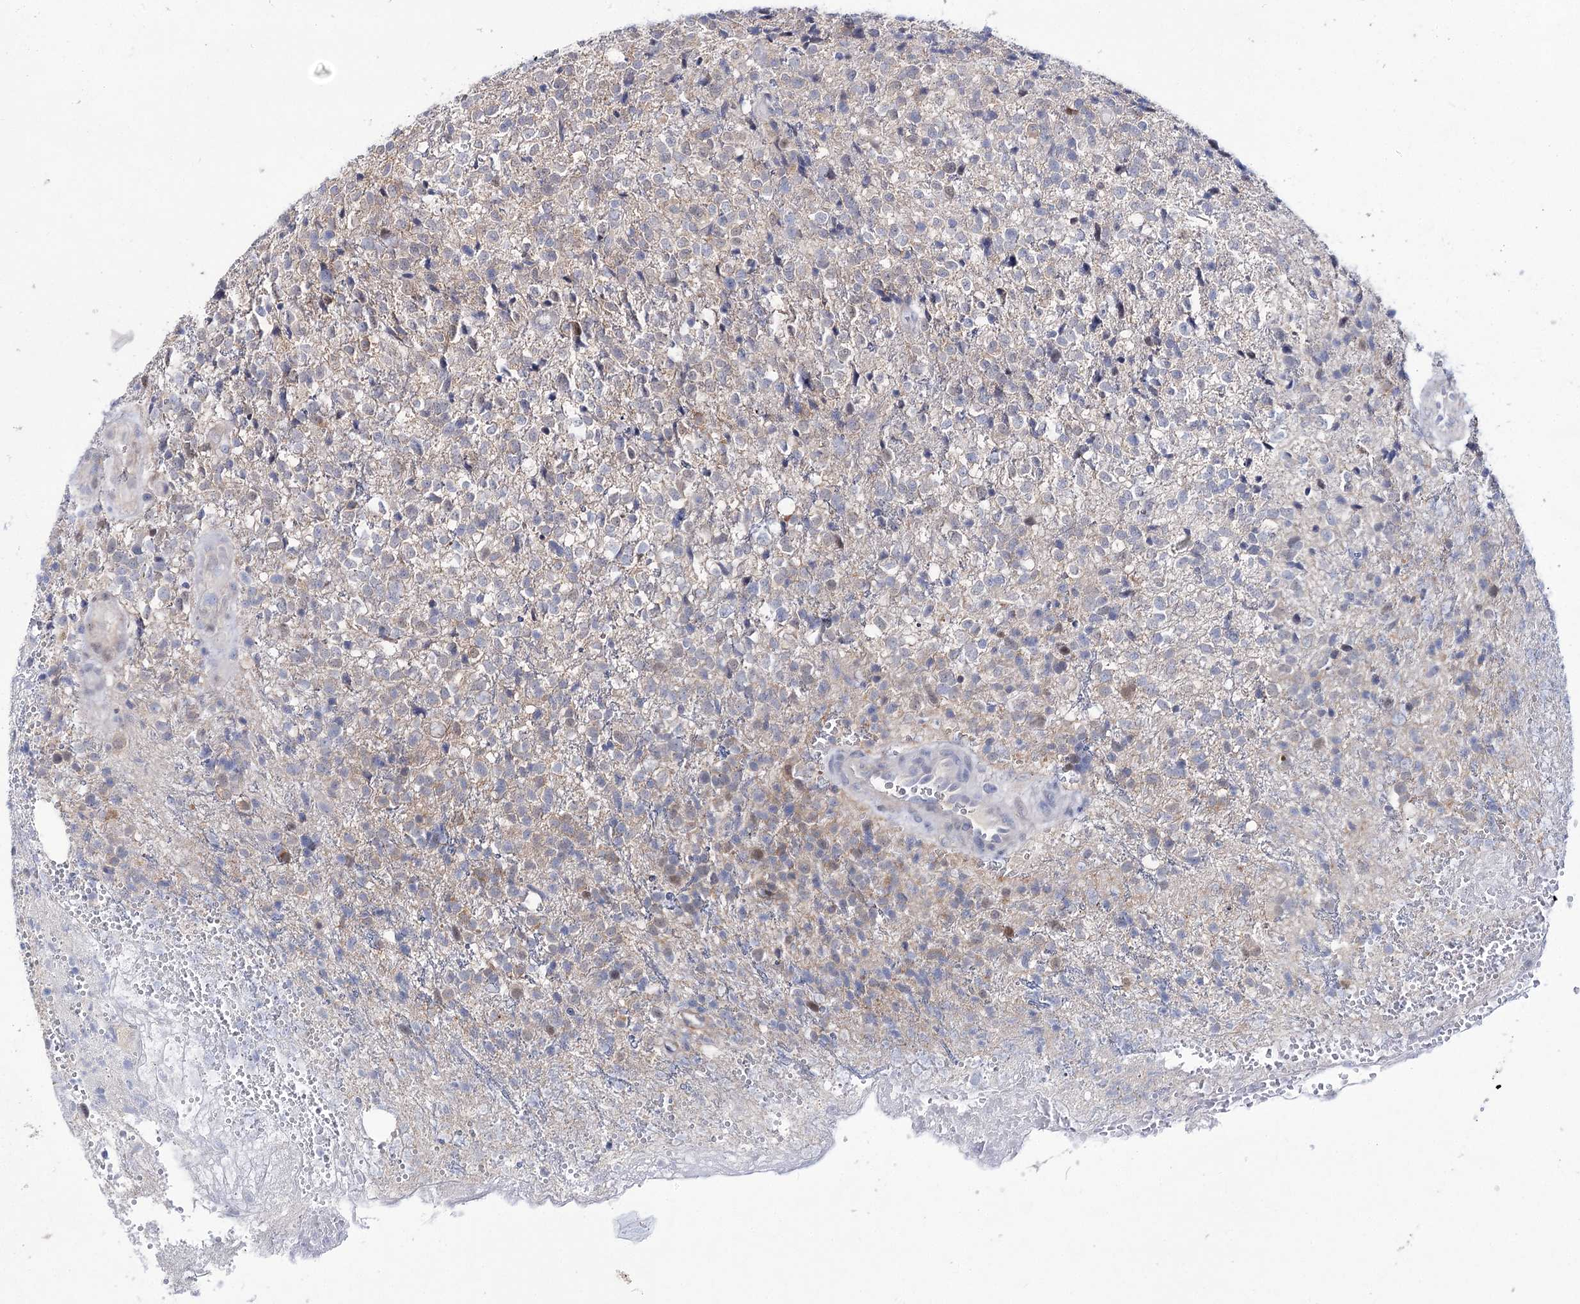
{"staining": {"intensity": "weak", "quantity": "<25%", "location": "cytoplasmic/membranous,nuclear"}, "tissue": "glioma", "cell_type": "Tumor cells", "image_type": "cancer", "snomed": [{"axis": "morphology", "description": "Glioma, malignant, High grade"}, {"axis": "topography", "description": "Brain"}], "caption": "Tumor cells show no significant protein positivity in malignant glioma (high-grade).", "gene": "UGDH", "patient": {"sex": "male", "age": 56}}